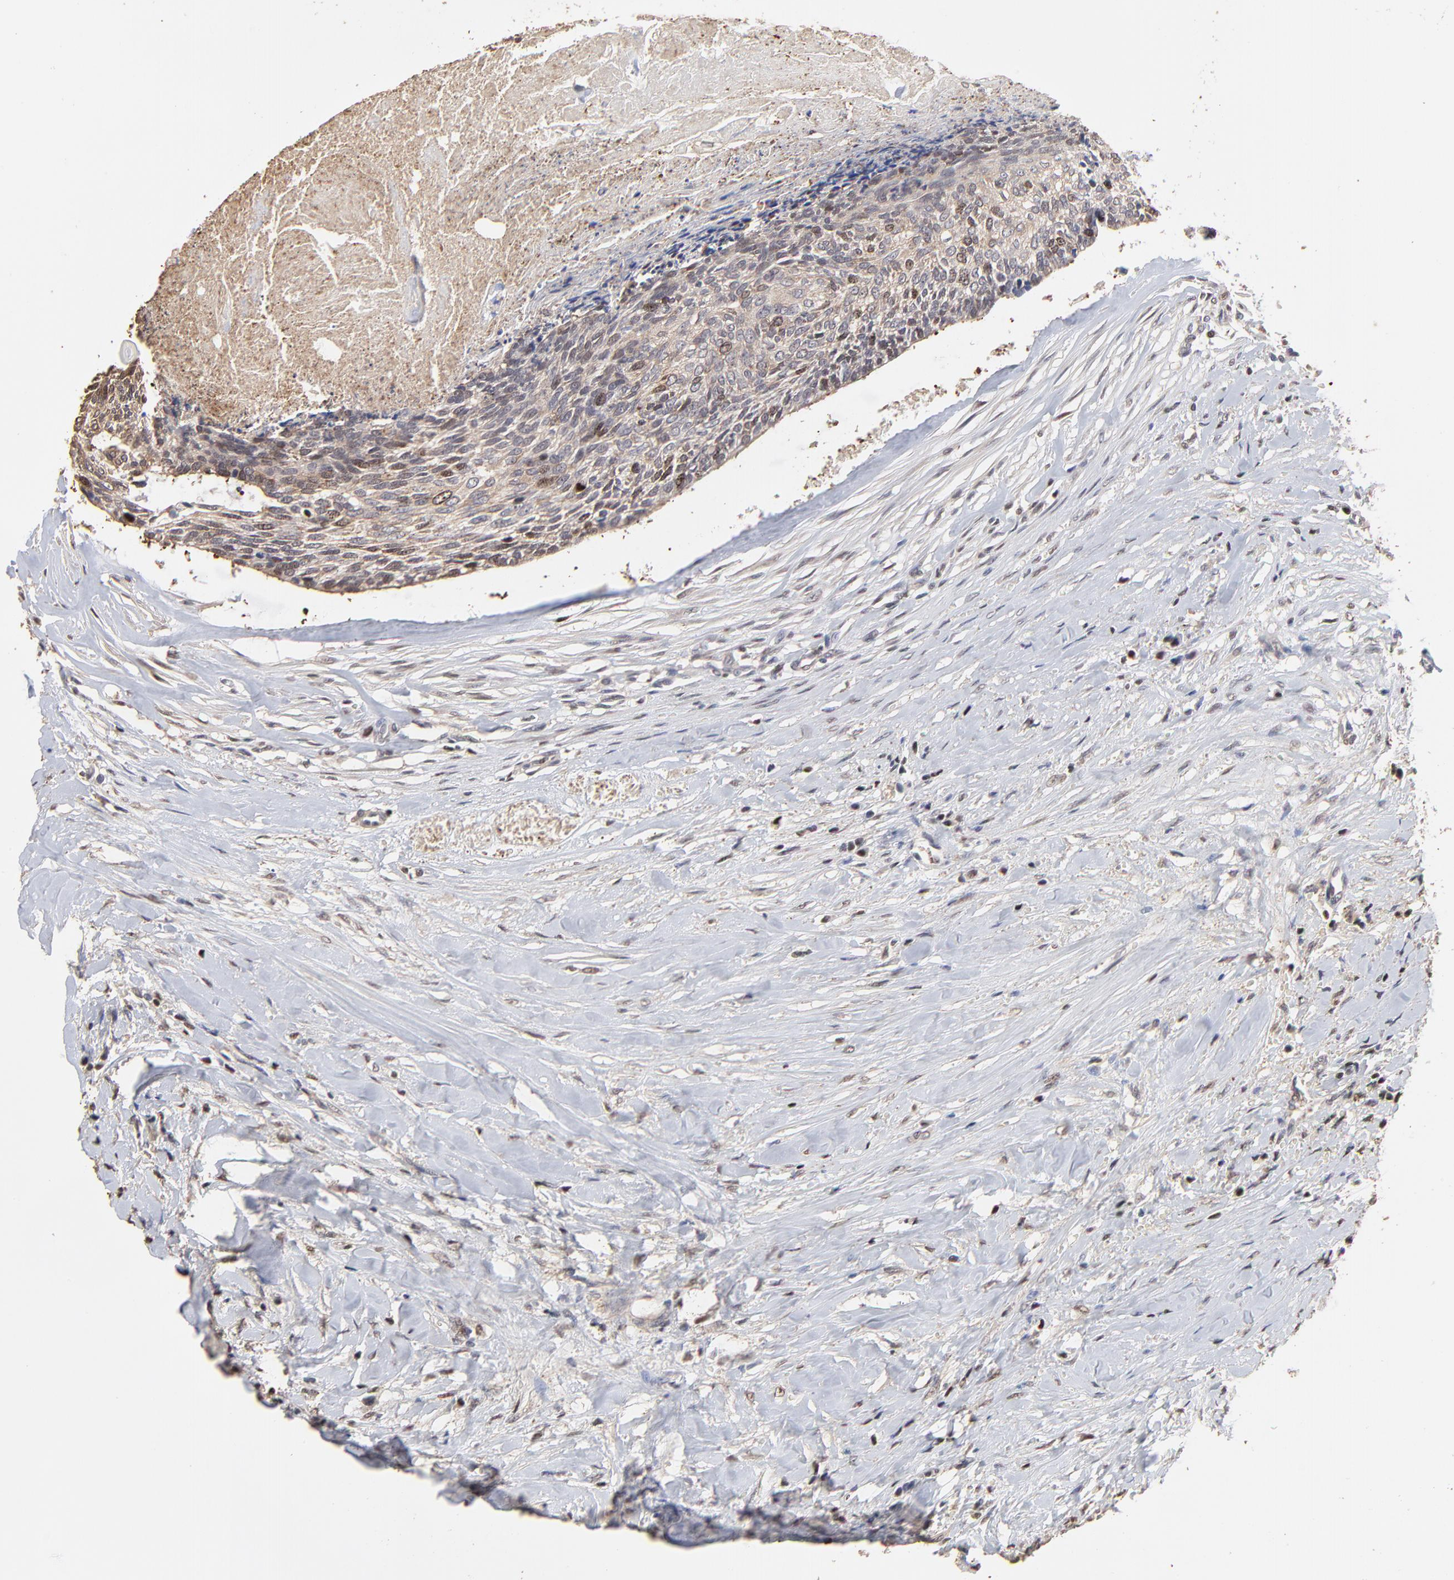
{"staining": {"intensity": "moderate", "quantity": "<25%", "location": "nuclear"}, "tissue": "head and neck cancer", "cell_type": "Tumor cells", "image_type": "cancer", "snomed": [{"axis": "morphology", "description": "Squamous cell carcinoma, NOS"}, {"axis": "topography", "description": "Salivary gland"}, {"axis": "topography", "description": "Head-Neck"}], "caption": "An image showing moderate nuclear positivity in approximately <25% of tumor cells in head and neck cancer (squamous cell carcinoma), as visualized by brown immunohistochemical staining.", "gene": "BIRC5", "patient": {"sex": "male", "age": 70}}